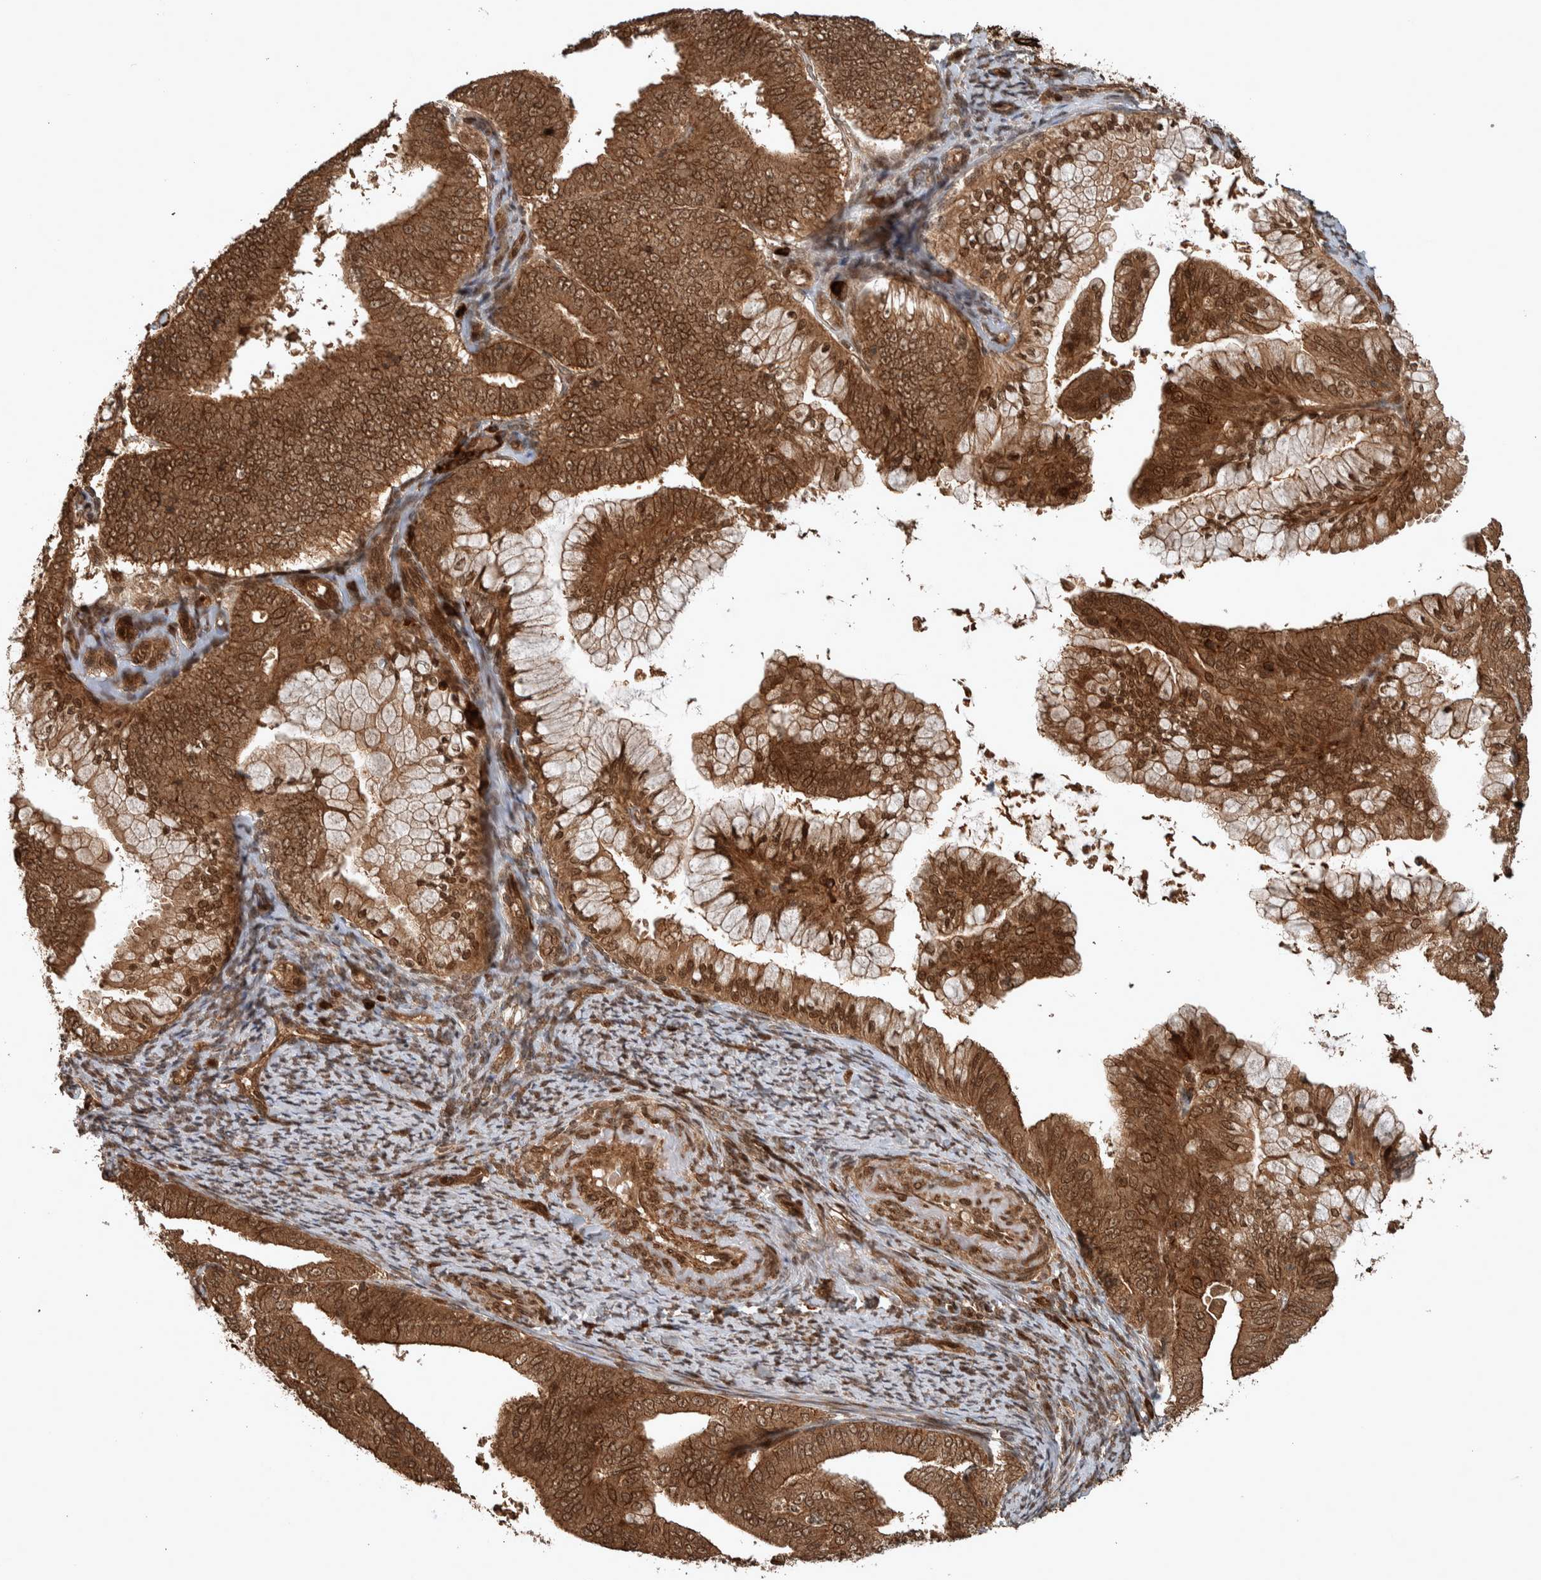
{"staining": {"intensity": "strong", "quantity": ">75%", "location": "cytoplasmic/membranous,nuclear"}, "tissue": "endometrial cancer", "cell_type": "Tumor cells", "image_type": "cancer", "snomed": [{"axis": "morphology", "description": "Adenocarcinoma, NOS"}, {"axis": "topography", "description": "Endometrium"}], "caption": "A brown stain shows strong cytoplasmic/membranous and nuclear staining of a protein in human endometrial adenocarcinoma tumor cells.", "gene": "CNTROB", "patient": {"sex": "female", "age": 63}}